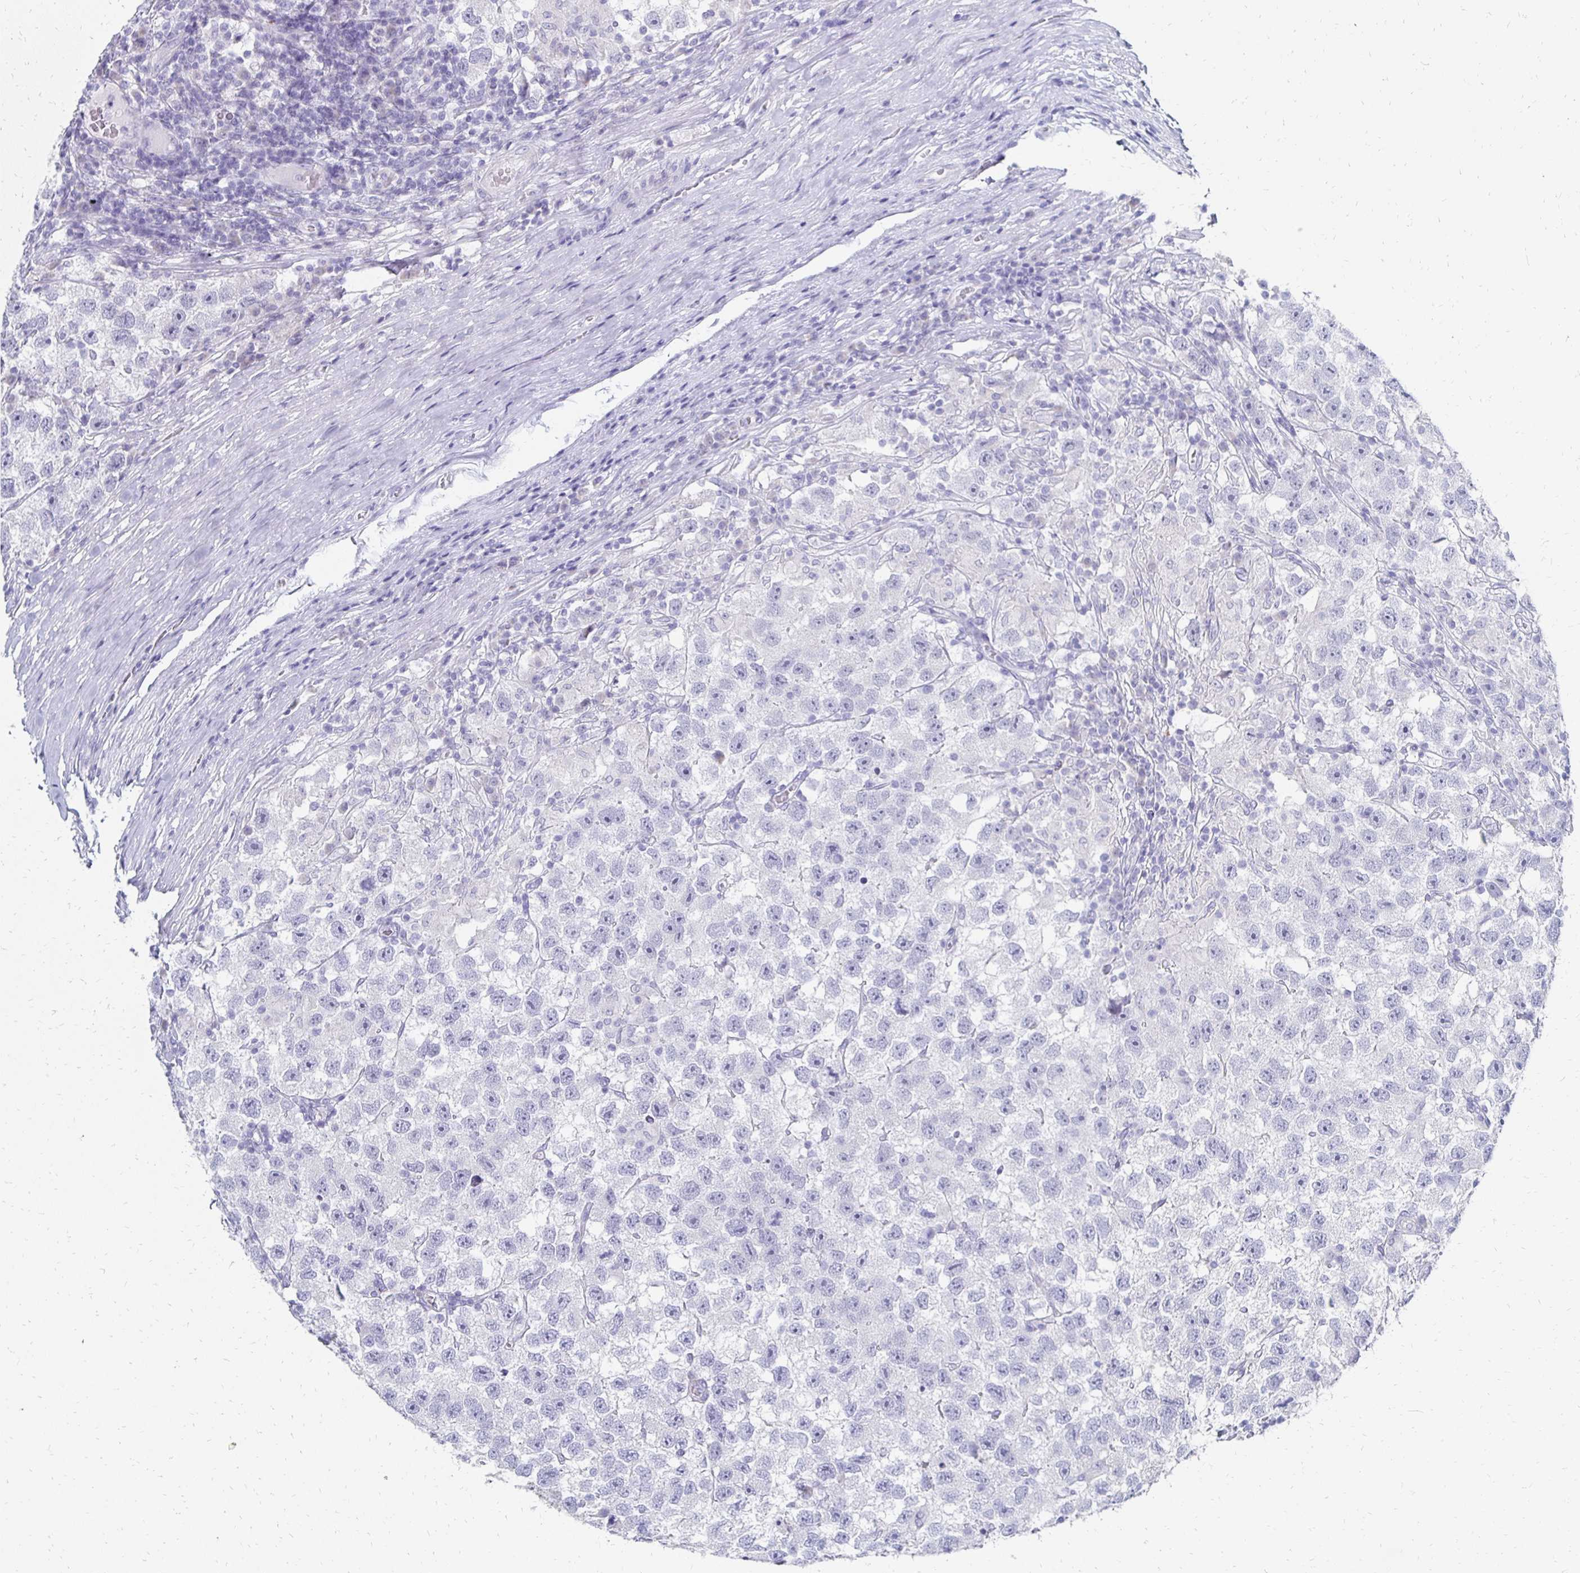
{"staining": {"intensity": "negative", "quantity": "none", "location": "none"}, "tissue": "testis cancer", "cell_type": "Tumor cells", "image_type": "cancer", "snomed": [{"axis": "morphology", "description": "Seminoma, NOS"}, {"axis": "topography", "description": "Testis"}], "caption": "Human testis seminoma stained for a protein using IHC exhibits no staining in tumor cells.", "gene": "SYCP3", "patient": {"sex": "male", "age": 26}}